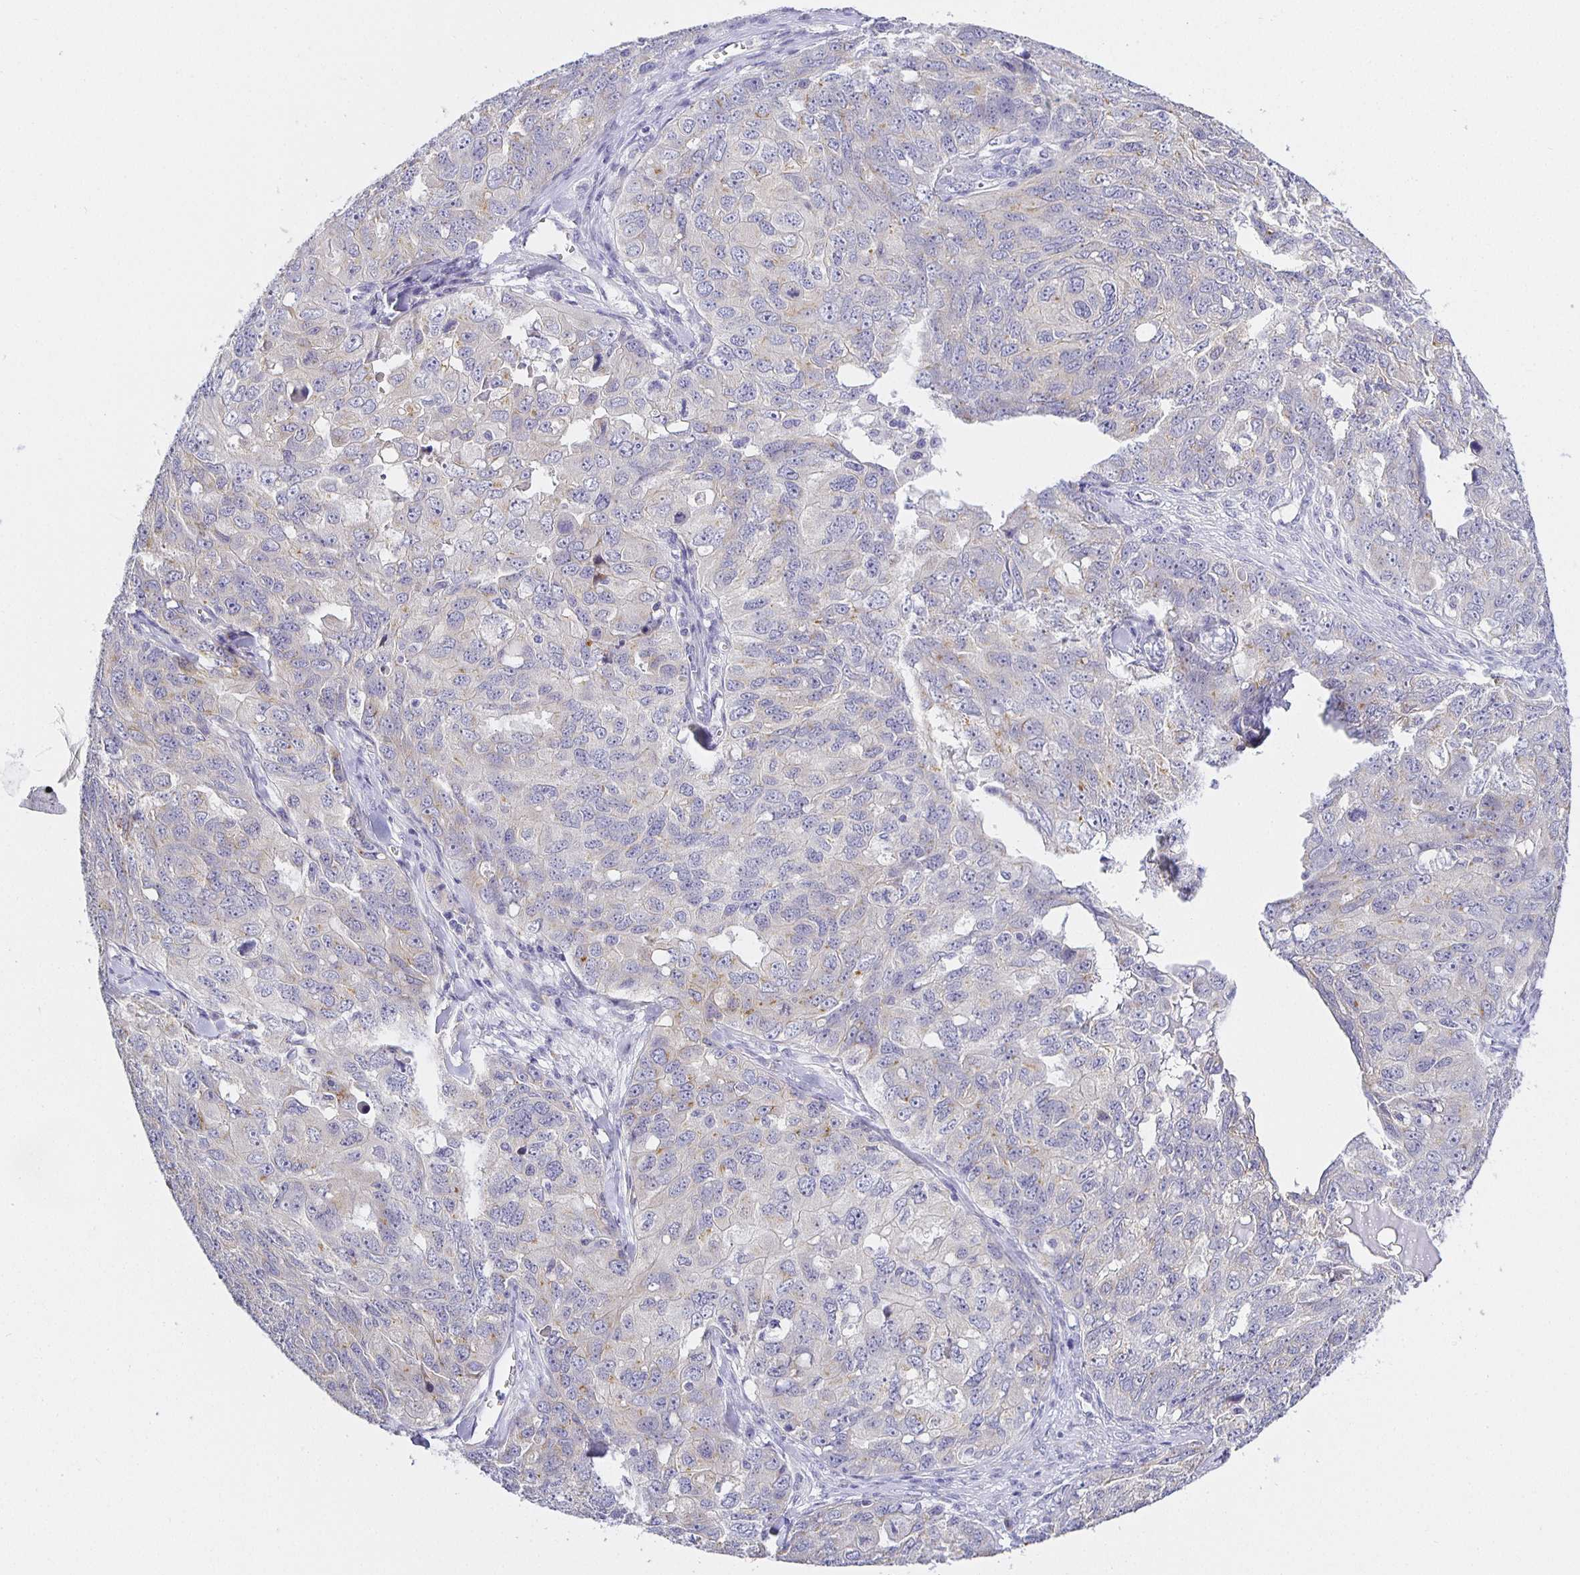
{"staining": {"intensity": "negative", "quantity": "none", "location": "none"}, "tissue": "ovarian cancer", "cell_type": "Tumor cells", "image_type": "cancer", "snomed": [{"axis": "morphology", "description": "Carcinoma, endometroid"}, {"axis": "topography", "description": "Ovary"}], "caption": "Tumor cells show no significant positivity in ovarian cancer (endometroid carcinoma).", "gene": "OPALIN", "patient": {"sex": "female", "age": 70}}